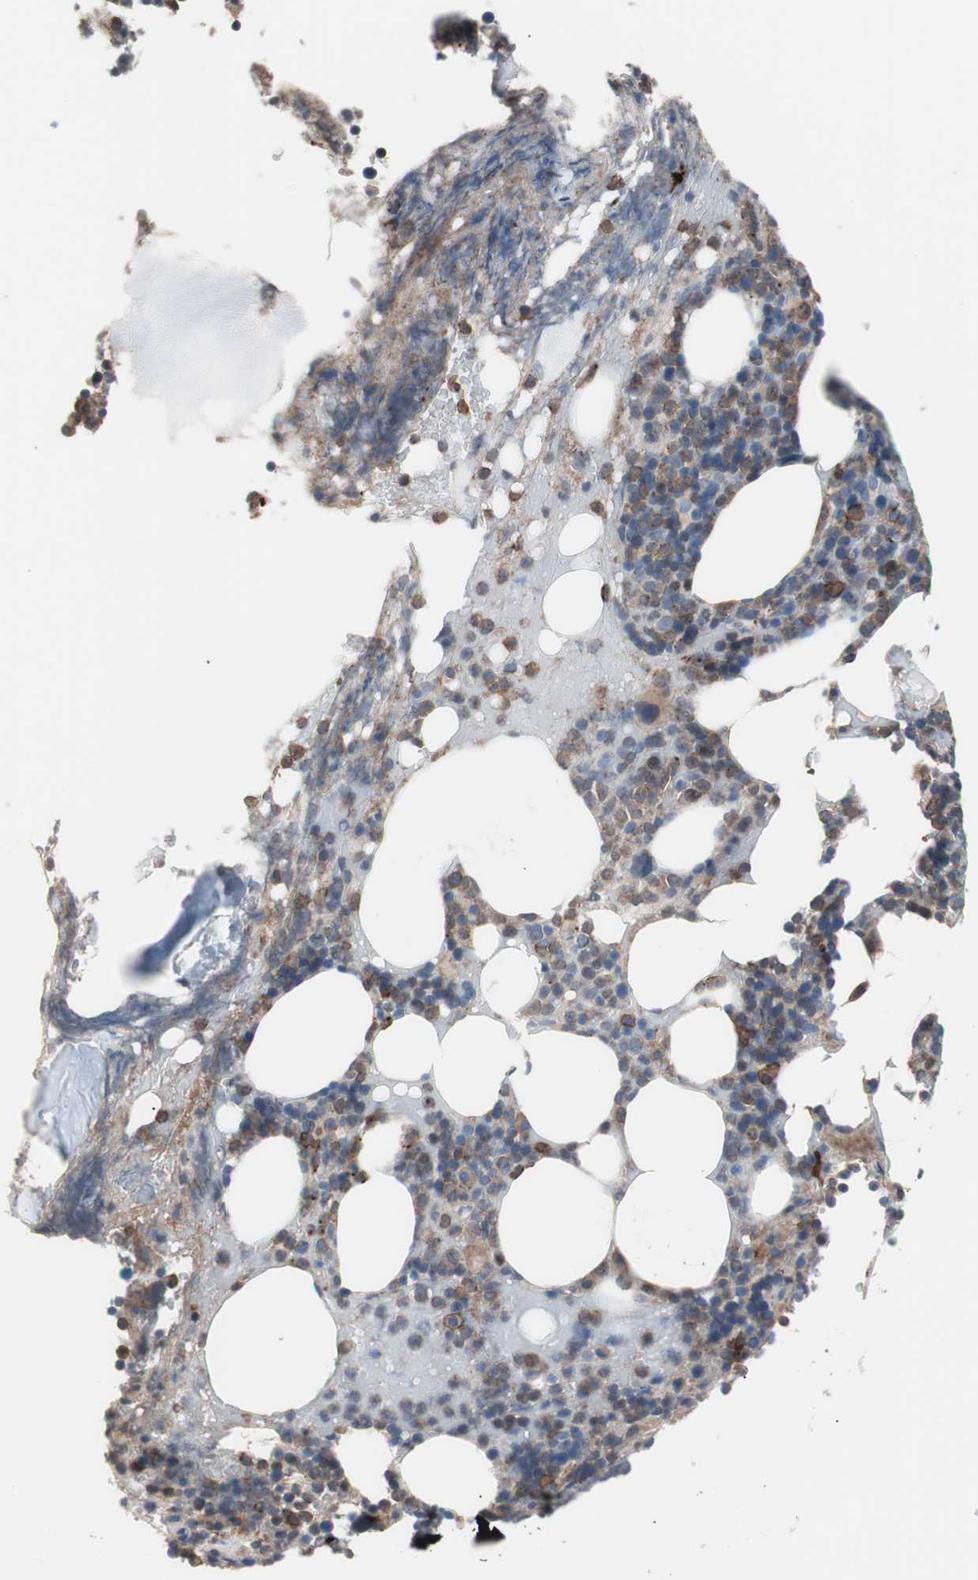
{"staining": {"intensity": "moderate", "quantity": "25%-75%", "location": "cytoplasmic/membranous"}, "tissue": "bone marrow", "cell_type": "Hematopoietic cells", "image_type": "normal", "snomed": [{"axis": "morphology", "description": "Normal tissue, NOS"}, {"axis": "topography", "description": "Bone marrow"}], "caption": "Protein expression analysis of normal human bone marrow reveals moderate cytoplasmic/membranous staining in approximately 25%-75% of hematopoietic cells. (DAB (3,3'-diaminobenzidine) IHC, brown staining for protein, blue staining for nuclei).", "gene": "GPR160", "patient": {"sex": "female", "age": 66}}